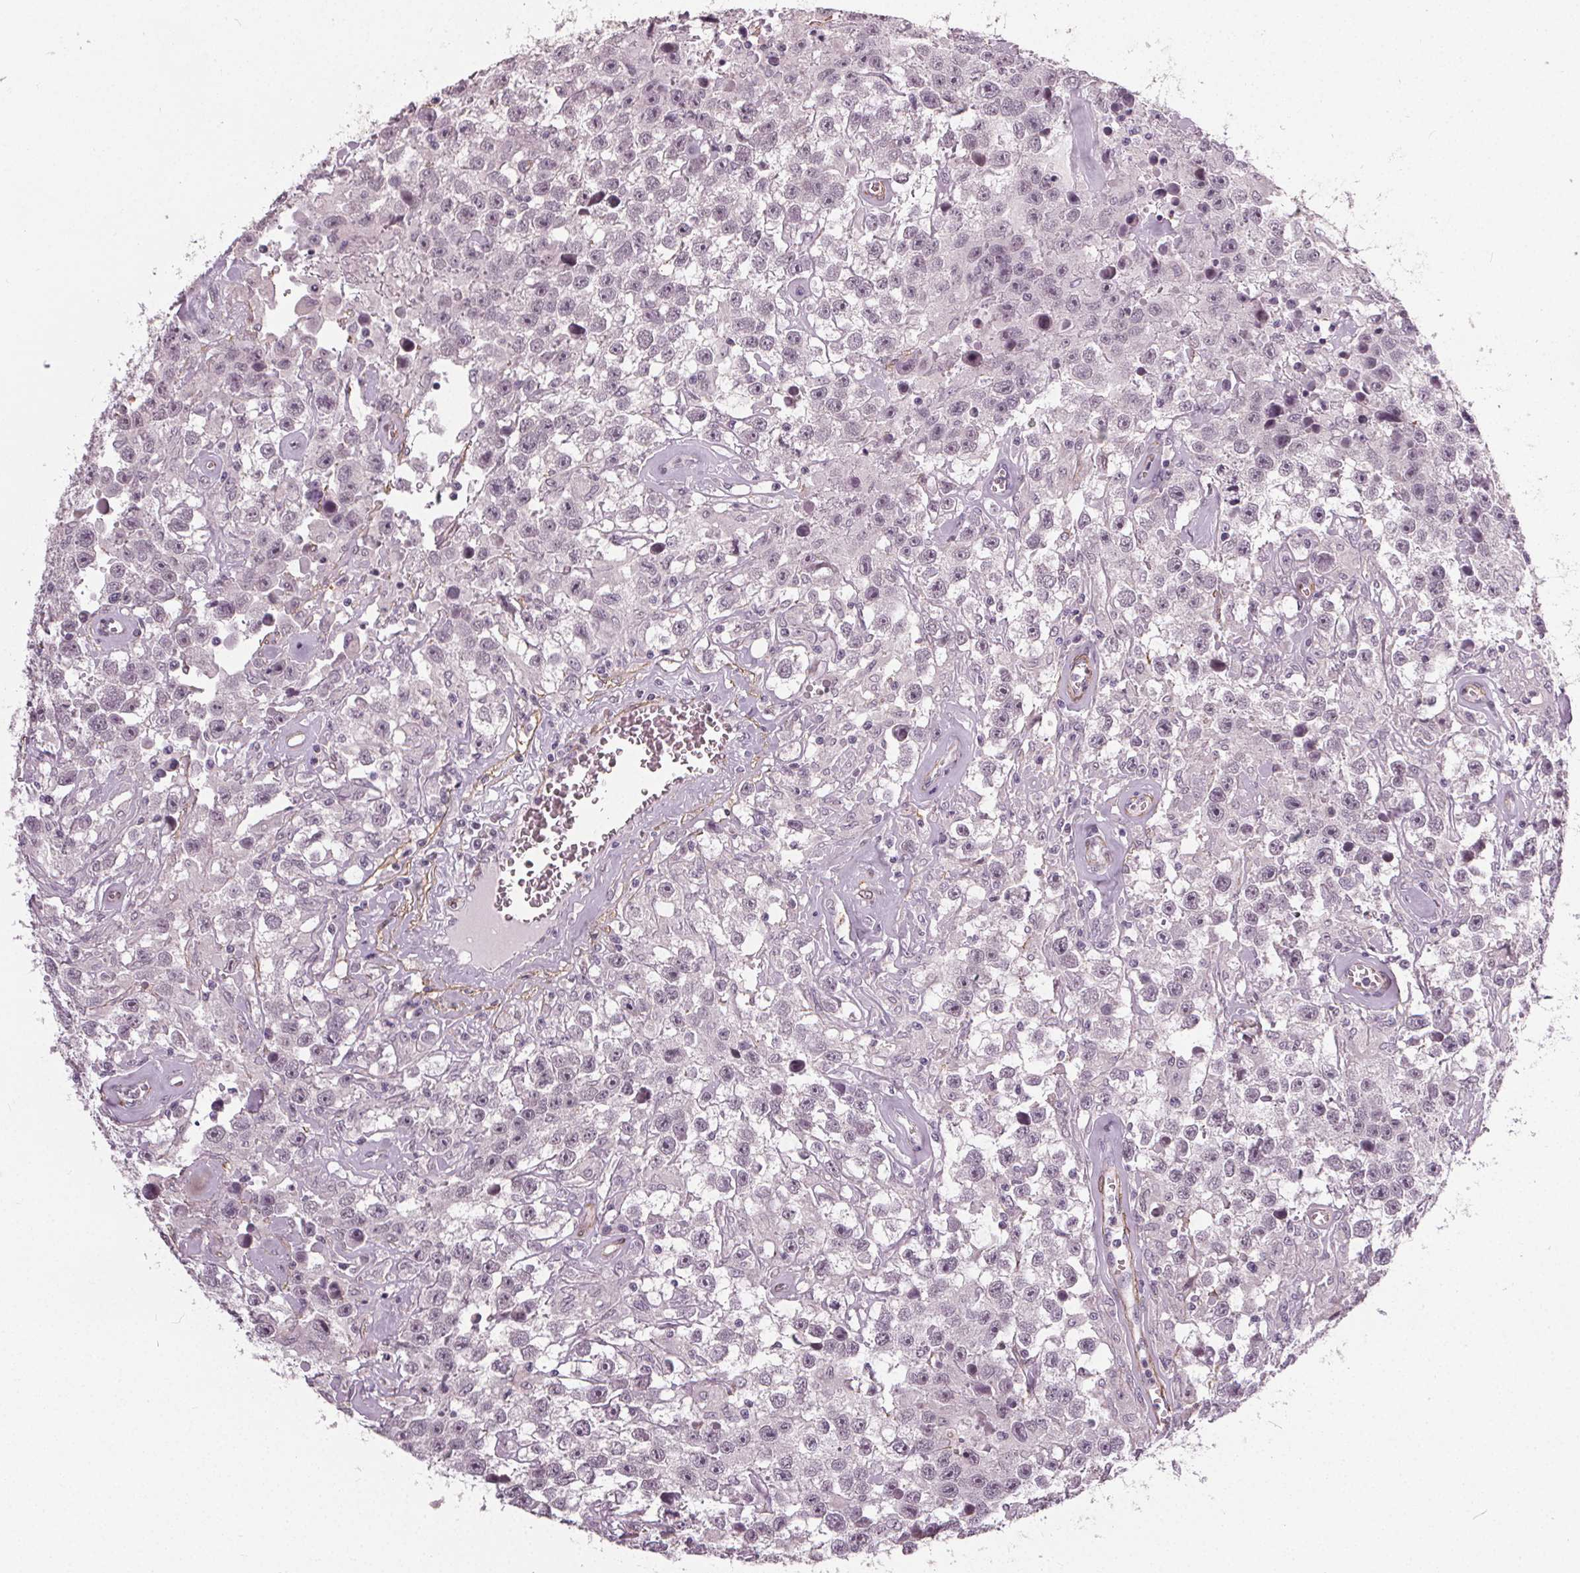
{"staining": {"intensity": "weak", "quantity": "<25%", "location": "nuclear"}, "tissue": "testis cancer", "cell_type": "Tumor cells", "image_type": "cancer", "snomed": [{"axis": "morphology", "description": "Seminoma, NOS"}, {"axis": "topography", "description": "Testis"}], "caption": "DAB (3,3'-diaminobenzidine) immunohistochemical staining of seminoma (testis) reveals no significant staining in tumor cells.", "gene": "PKP1", "patient": {"sex": "male", "age": 43}}